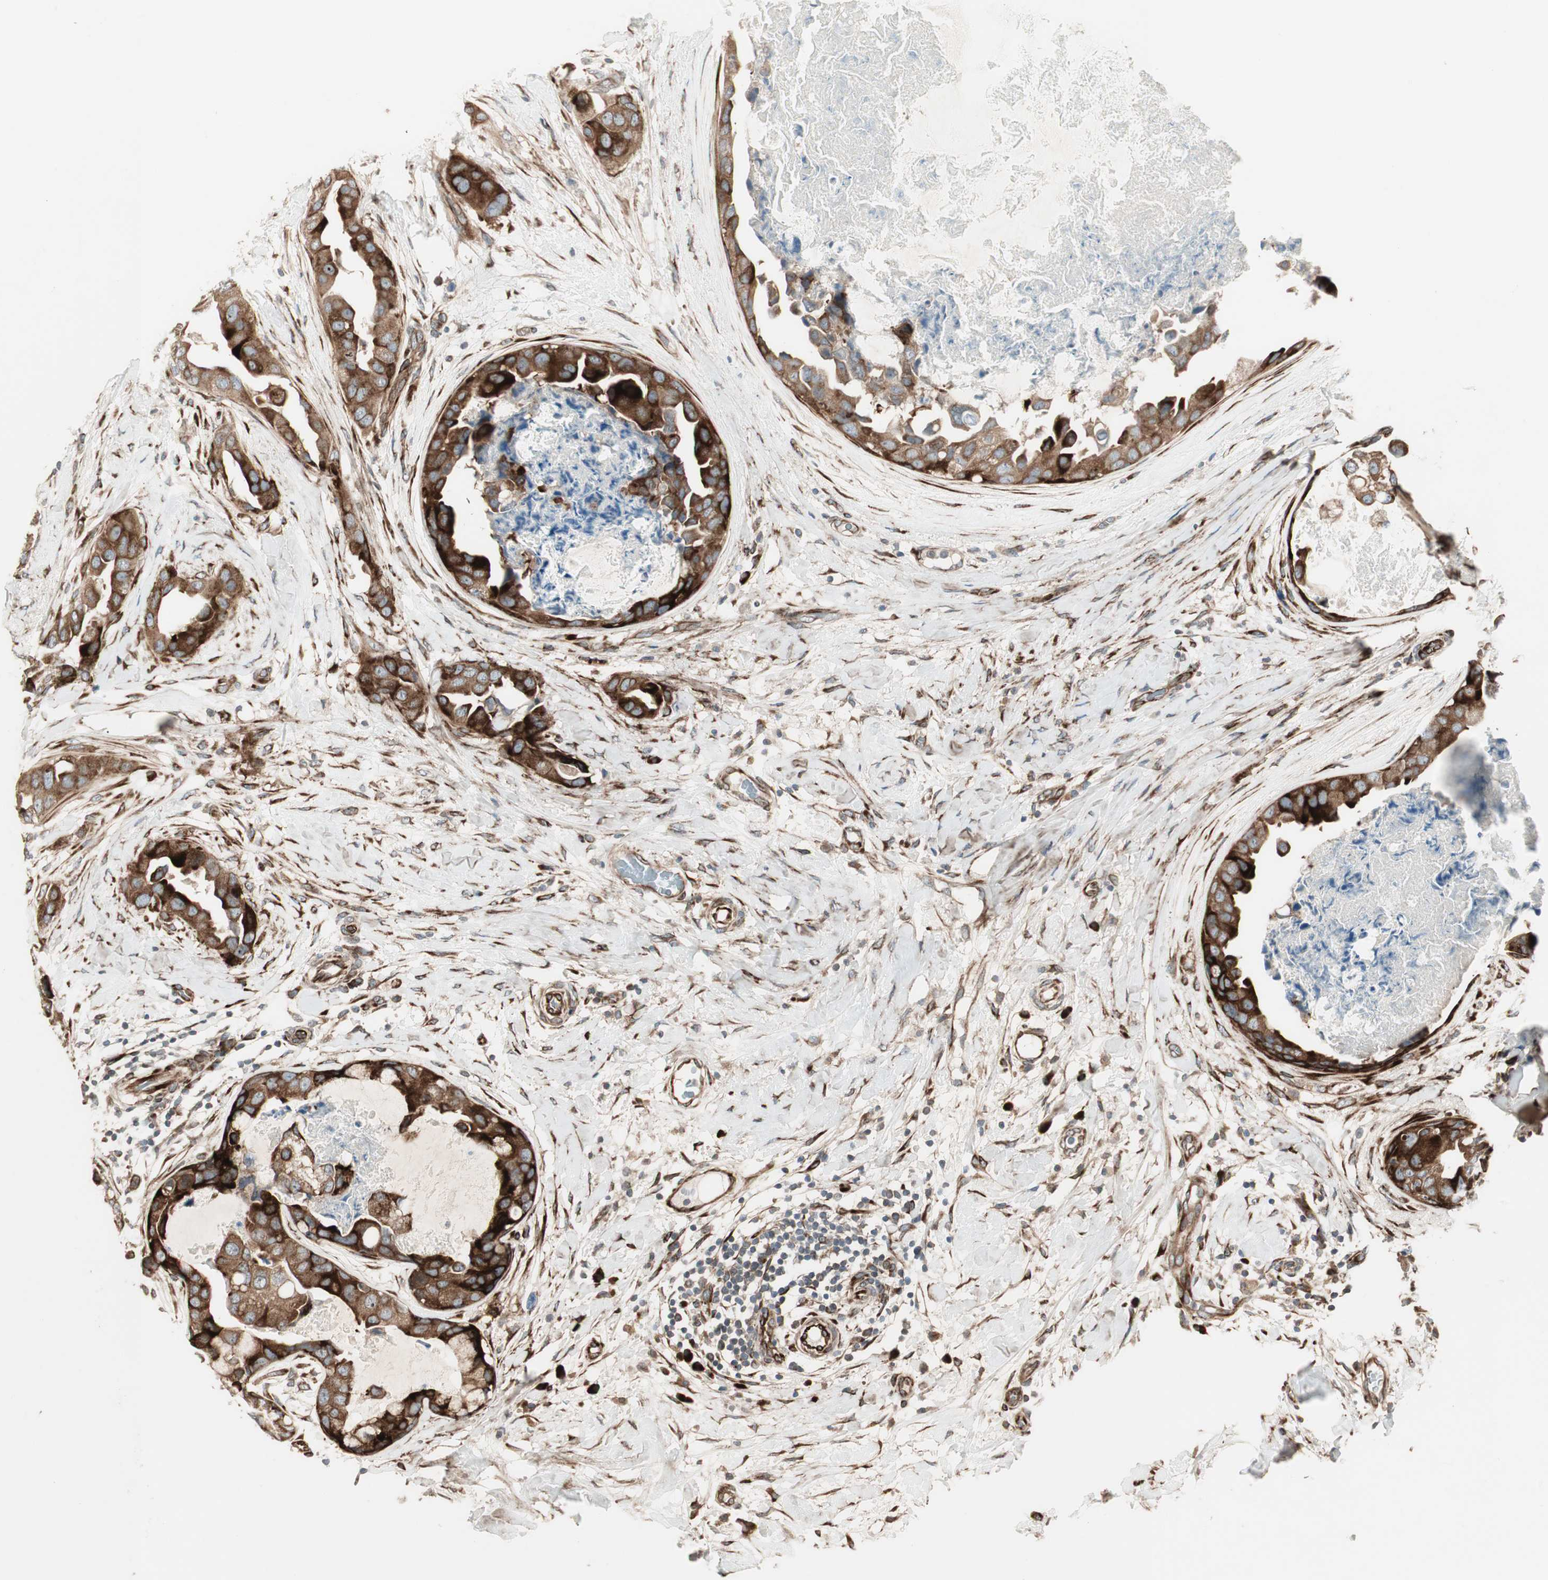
{"staining": {"intensity": "strong", "quantity": ">75%", "location": "cytoplasmic/membranous"}, "tissue": "breast cancer", "cell_type": "Tumor cells", "image_type": "cancer", "snomed": [{"axis": "morphology", "description": "Duct carcinoma"}, {"axis": "topography", "description": "Breast"}], "caption": "A brown stain labels strong cytoplasmic/membranous staining of a protein in breast cancer (infiltrating ductal carcinoma) tumor cells.", "gene": "PPP2R5E", "patient": {"sex": "female", "age": 40}}